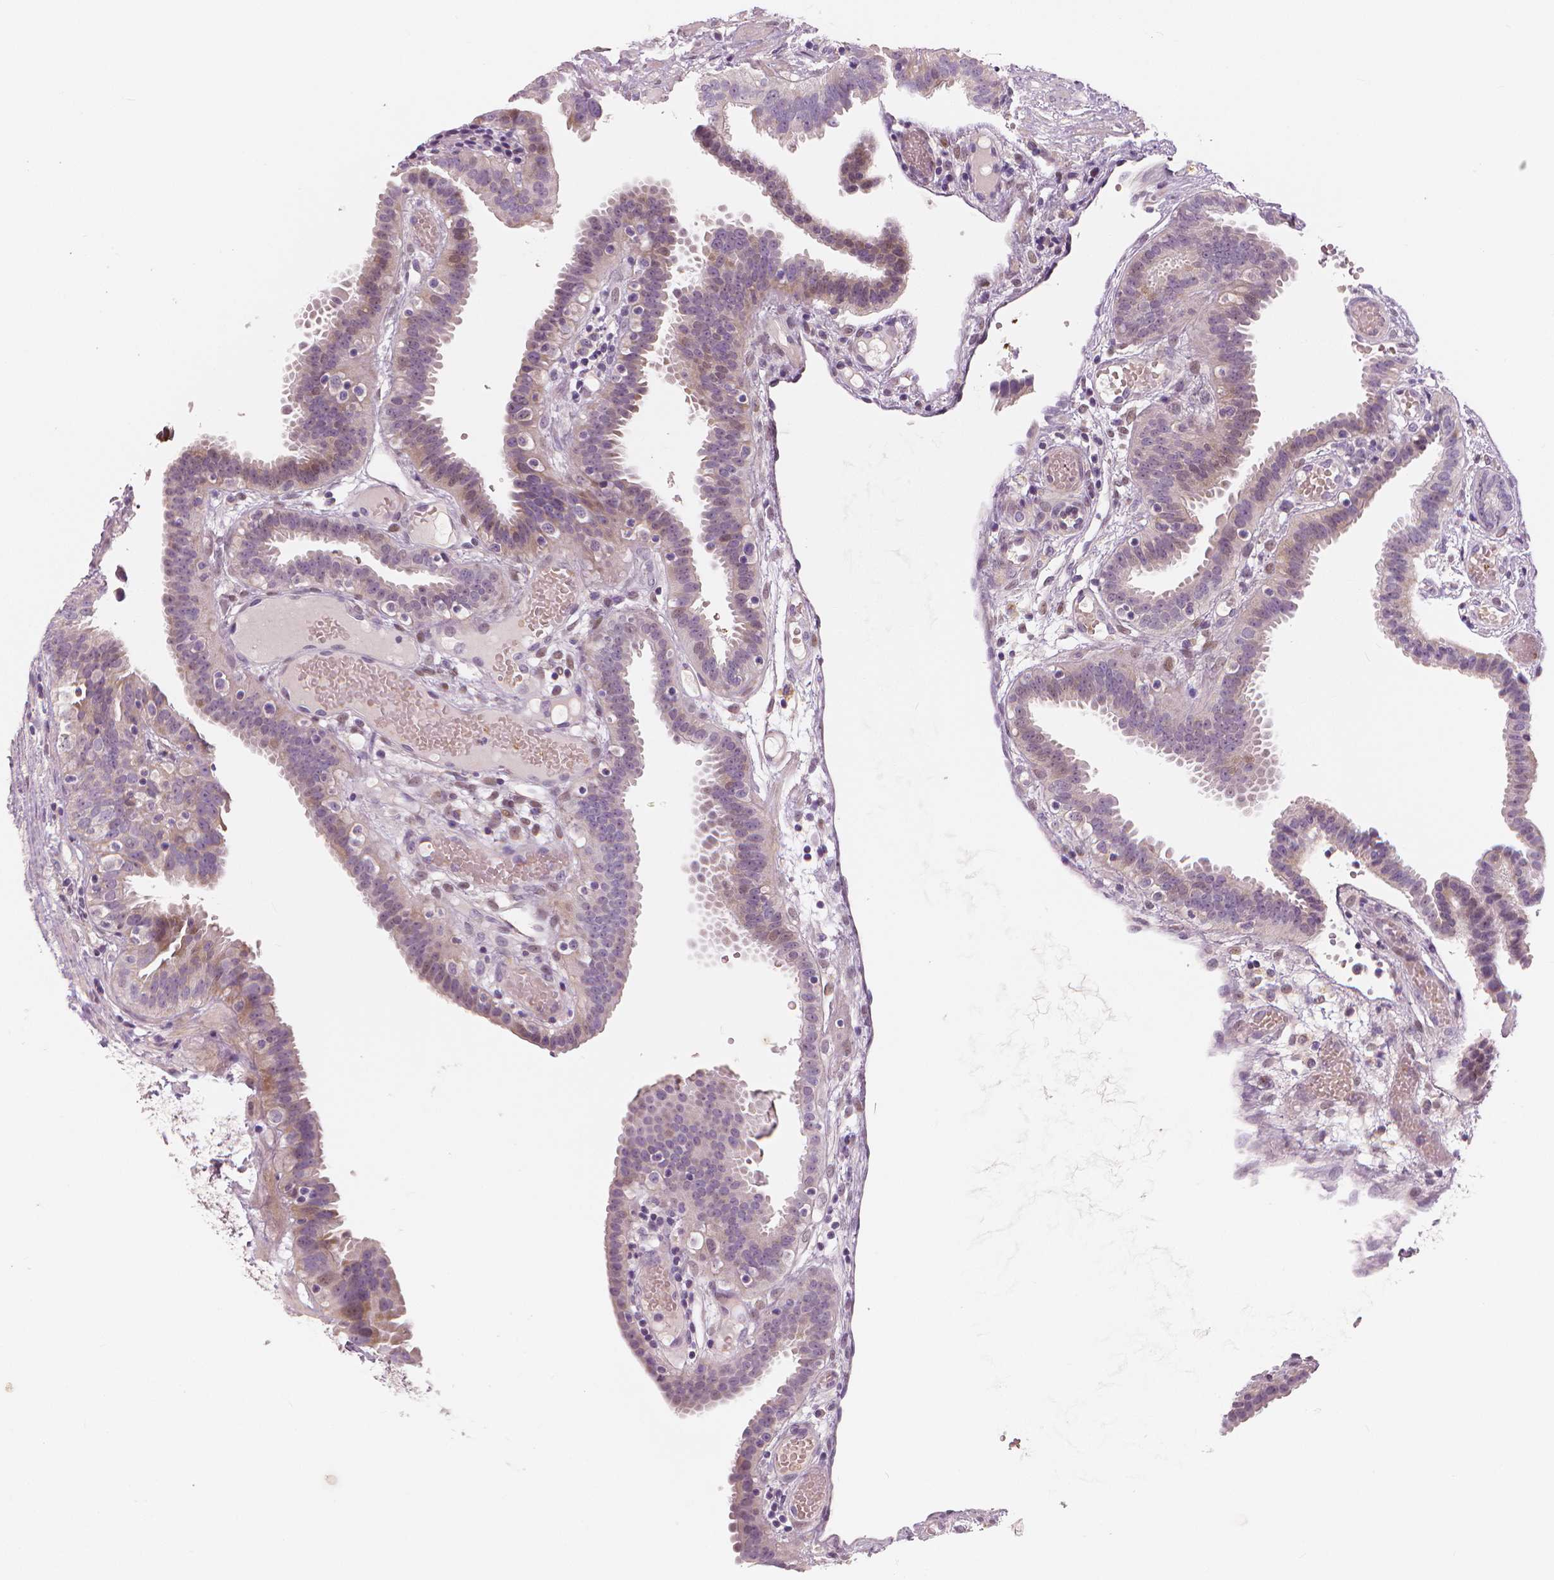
{"staining": {"intensity": "negative", "quantity": "none", "location": "none"}, "tissue": "fallopian tube", "cell_type": "Glandular cells", "image_type": "normal", "snomed": [{"axis": "morphology", "description": "Normal tissue, NOS"}, {"axis": "topography", "description": "Fallopian tube"}], "caption": "Immunohistochemical staining of normal fallopian tube reveals no significant positivity in glandular cells. The staining was performed using DAB (3,3'-diaminobenzidine) to visualize the protein expression in brown, while the nuclei were stained in blue with hematoxylin (Magnification: 20x).", "gene": "RNASE7", "patient": {"sex": "female", "age": 37}}